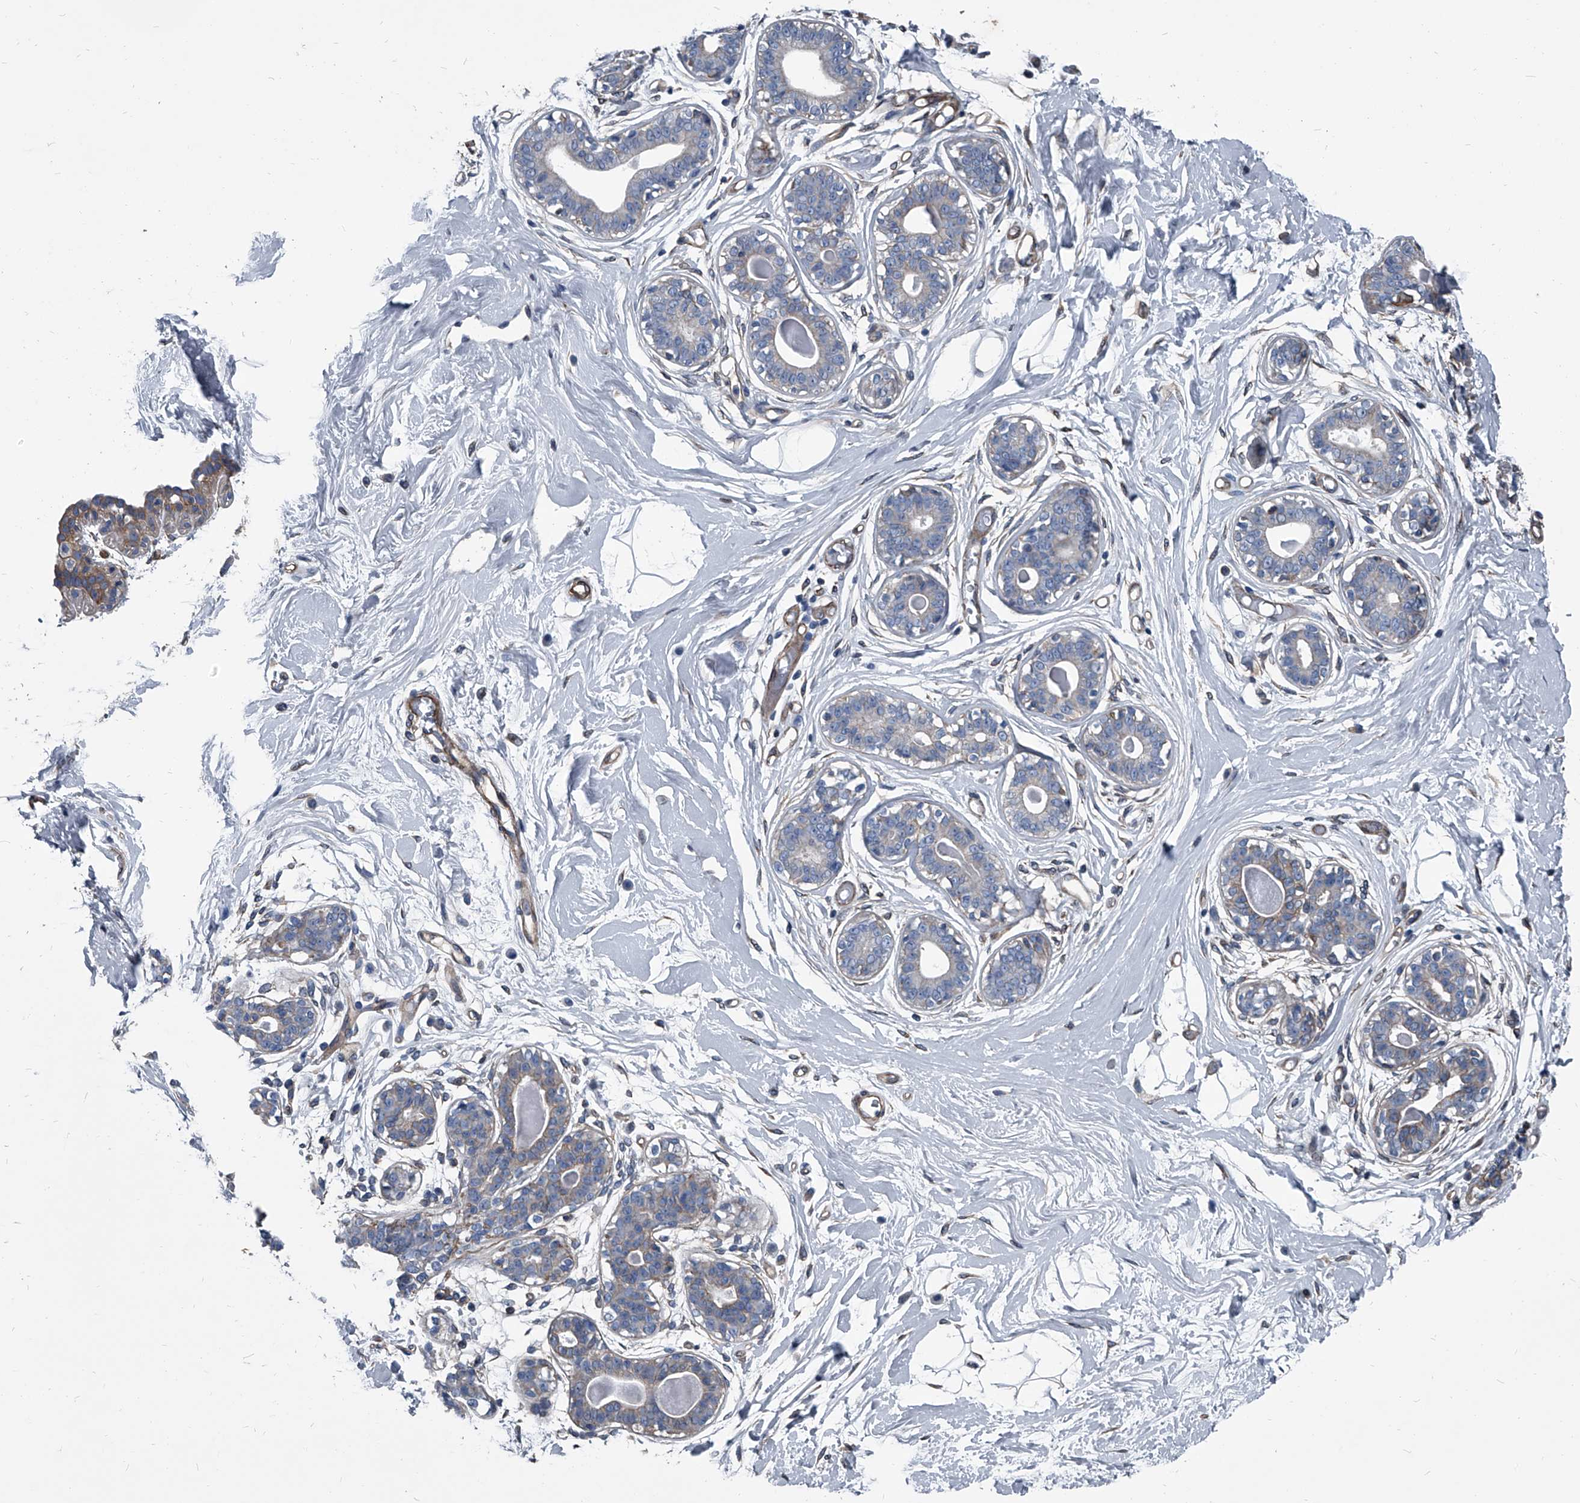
{"staining": {"intensity": "negative", "quantity": "none", "location": "none"}, "tissue": "breast", "cell_type": "Adipocytes", "image_type": "normal", "snomed": [{"axis": "morphology", "description": "Normal tissue, NOS"}, {"axis": "topography", "description": "Breast"}], "caption": "This is a image of IHC staining of benign breast, which shows no positivity in adipocytes.", "gene": "PLEC", "patient": {"sex": "female", "age": 45}}